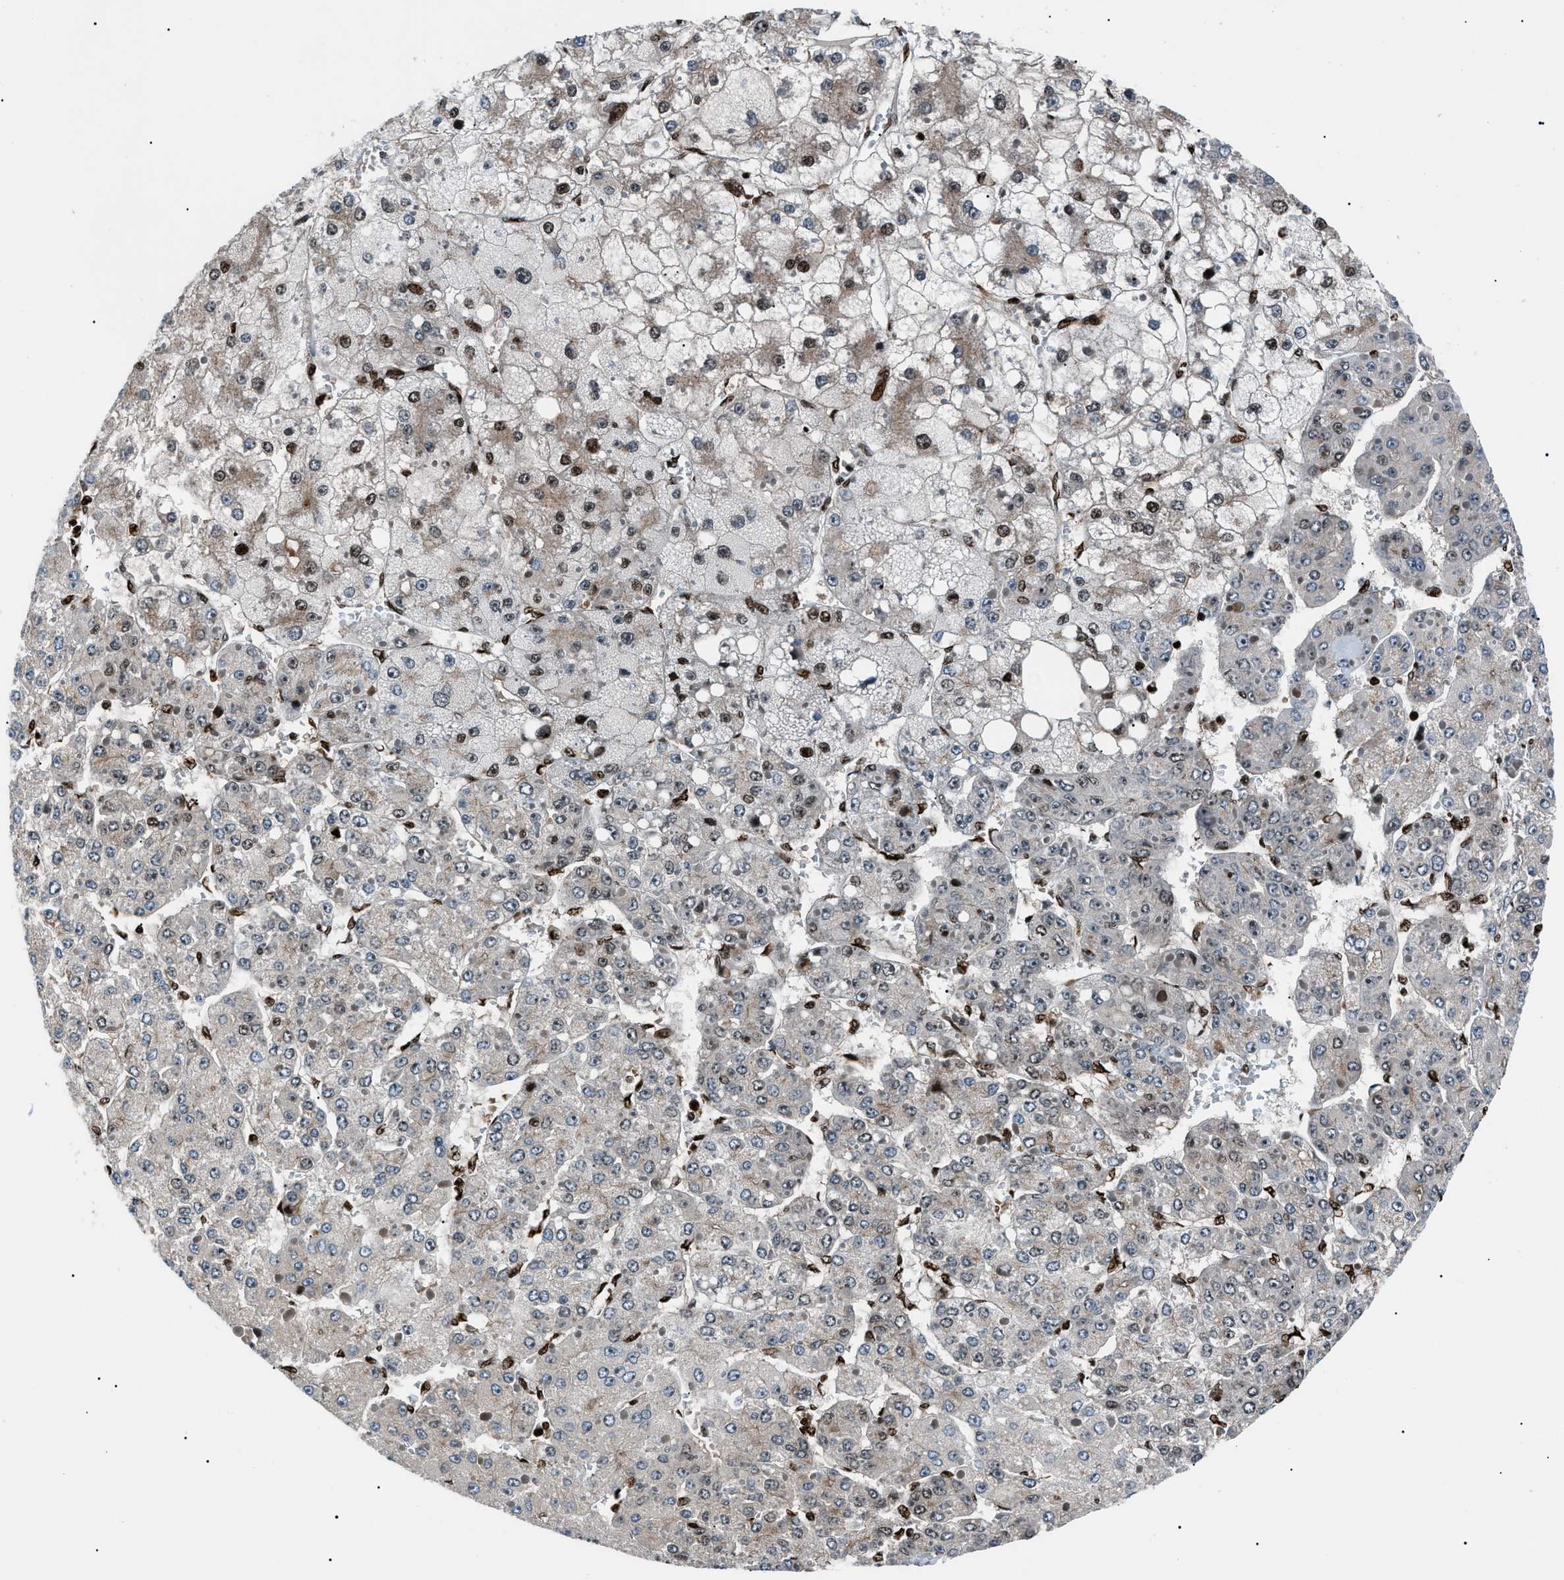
{"staining": {"intensity": "moderate", "quantity": "<25%", "location": "nuclear"}, "tissue": "liver cancer", "cell_type": "Tumor cells", "image_type": "cancer", "snomed": [{"axis": "morphology", "description": "Carcinoma, Hepatocellular, NOS"}, {"axis": "topography", "description": "Liver"}], "caption": "Immunohistochemical staining of liver cancer displays low levels of moderate nuclear protein expression in about <25% of tumor cells.", "gene": "PRKX", "patient": {"sex": "female", "age": 73}}